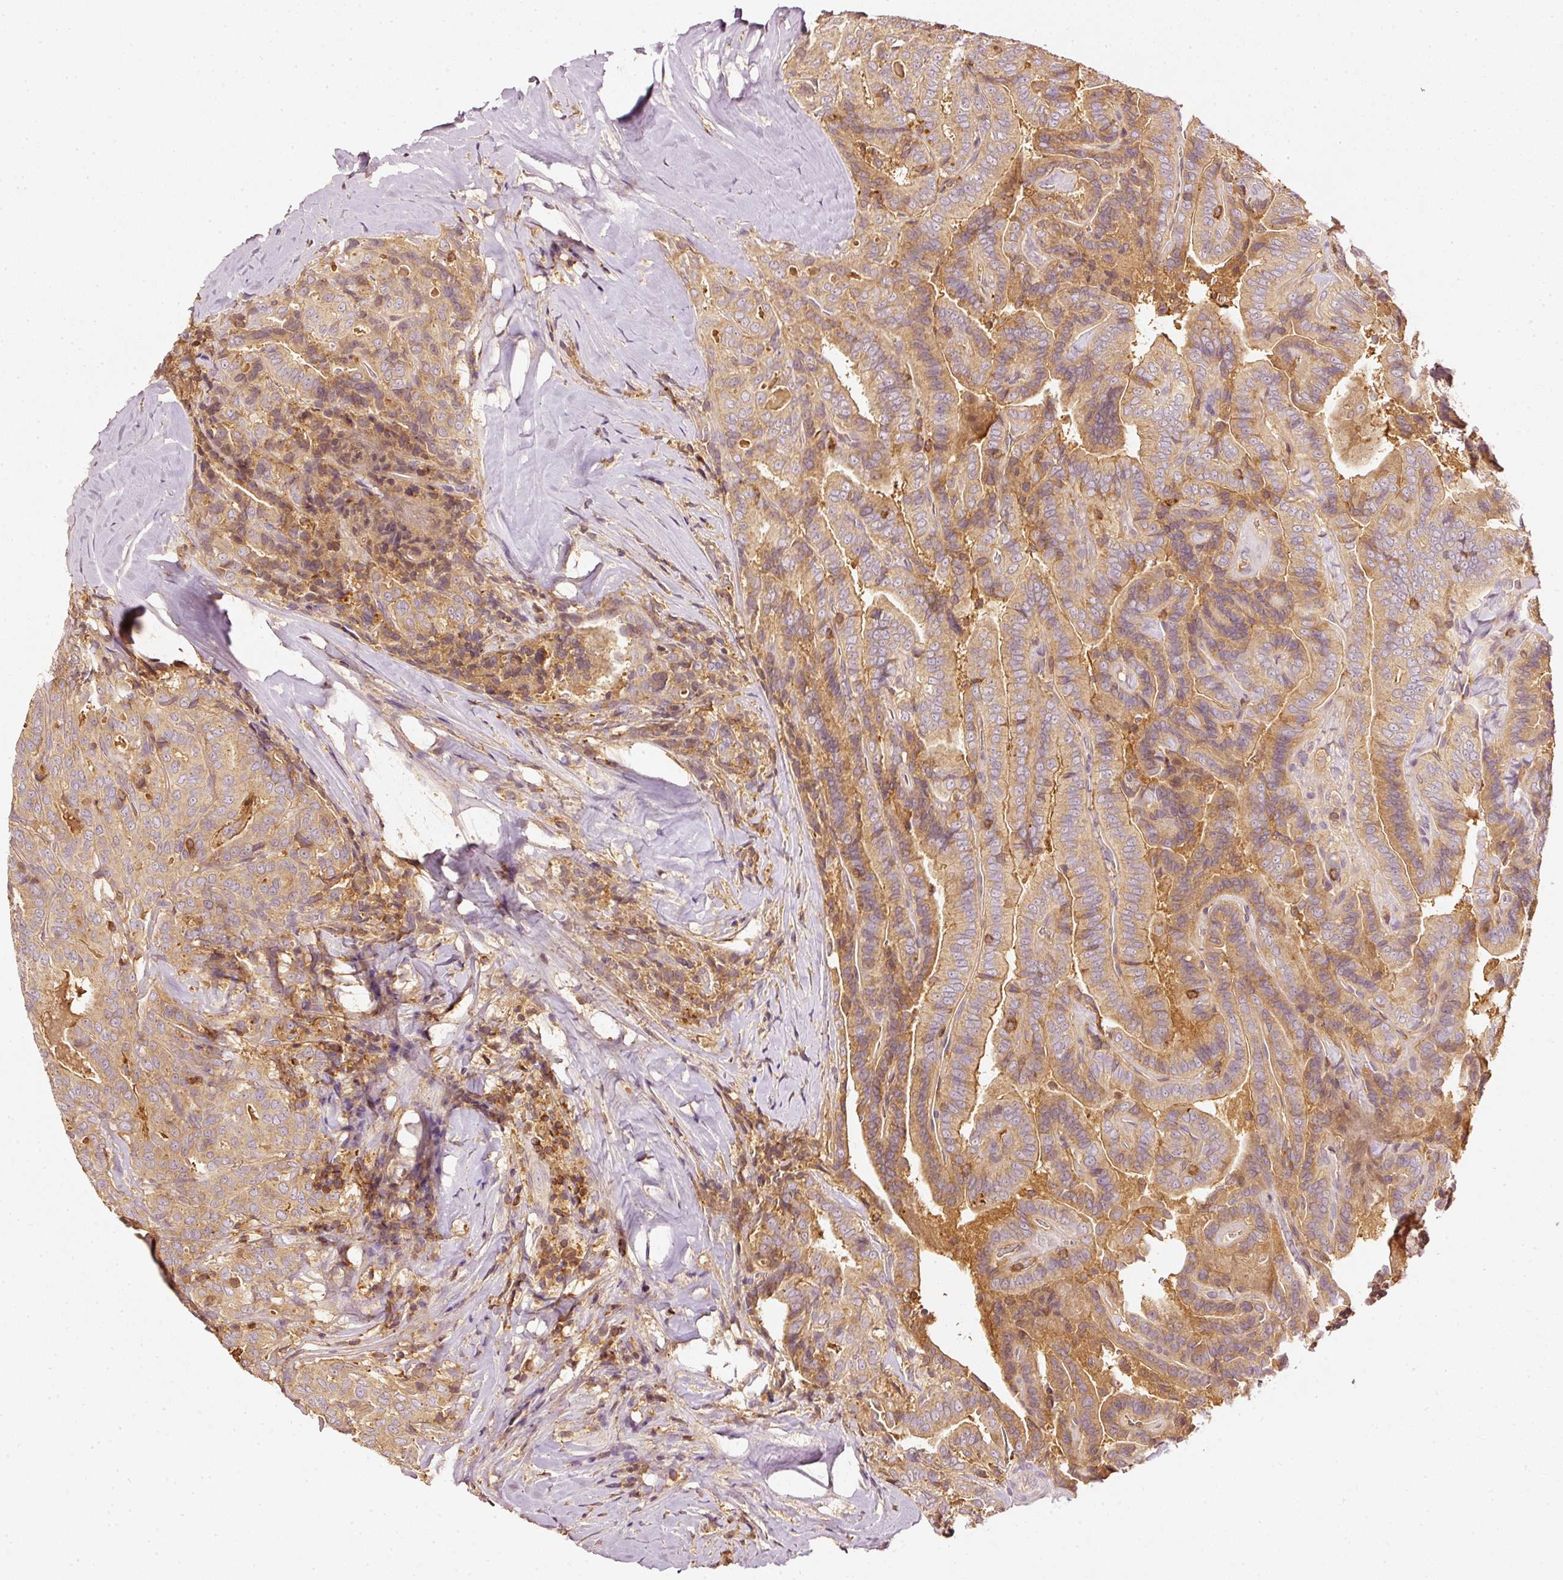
{"staining": {"intensity": "moderate", "quantity": ">75%", "location": "cytoplasmic/membranous"}, "tissue": "thyroid cancer", "cell_type": "Tumor cells", "image_type": "cancer", "snomed": [{"axis": "morphology", "description": "Papillary adenocarcinoma, NOS"}, {"axis": "topography", "description": "Thyroid gland"}], "caption": "The histopathology image demonstrates staining of thyroid cancer, revealing moderate cytoplasmic/membranous protein positivity (brown color) within tumor cells. Immunohistochemistry (ihc) stains the protein of interest in brown and the nuclei are stained blue.", "gene": "EVL", "patient": {"sex": "male", "age": 61}}